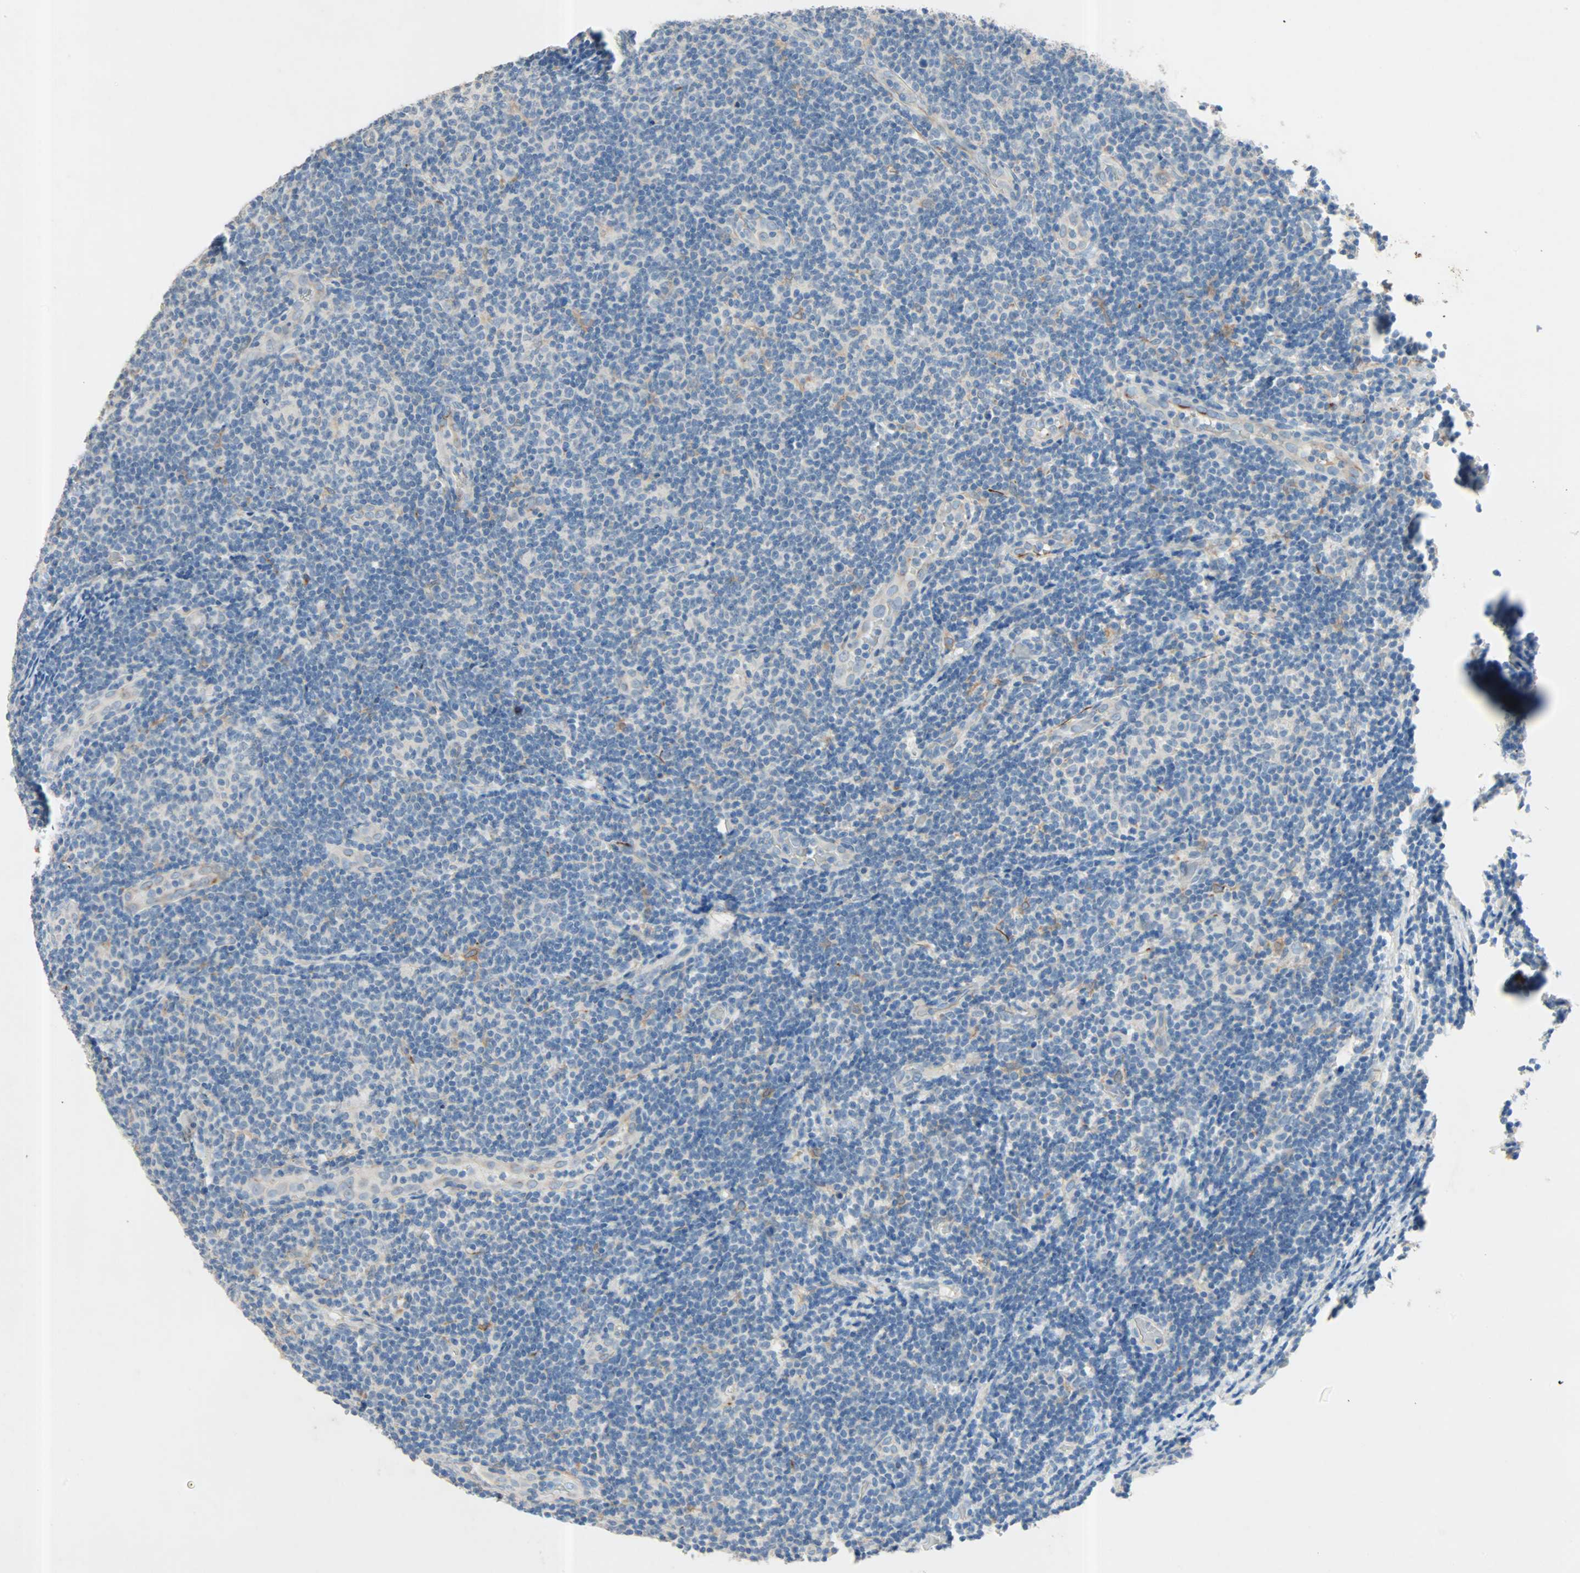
{"staining": {"intensity": "negative", "quantity": "none", "location": "none"}, "tissue": "lymphoma", "cell_type": "Tumor cells", "image_type": "cancer", "snomed": [{"axis": "morphology", "description": "Malignant lymphoma, non-Hodgkin's type, Low grade"}, {"axis": "topography", "description": "Lymph node"}], "caption": "A high-resolution micrograph shows immunohistochemistry (IHC) staining of low-grade malignant lymphoma, non-Hodgkin's type, which reveals no significant positivity in tumor cells.", "gene": "PCDHB2", "patient": {"sex": "male", "age": 83}}